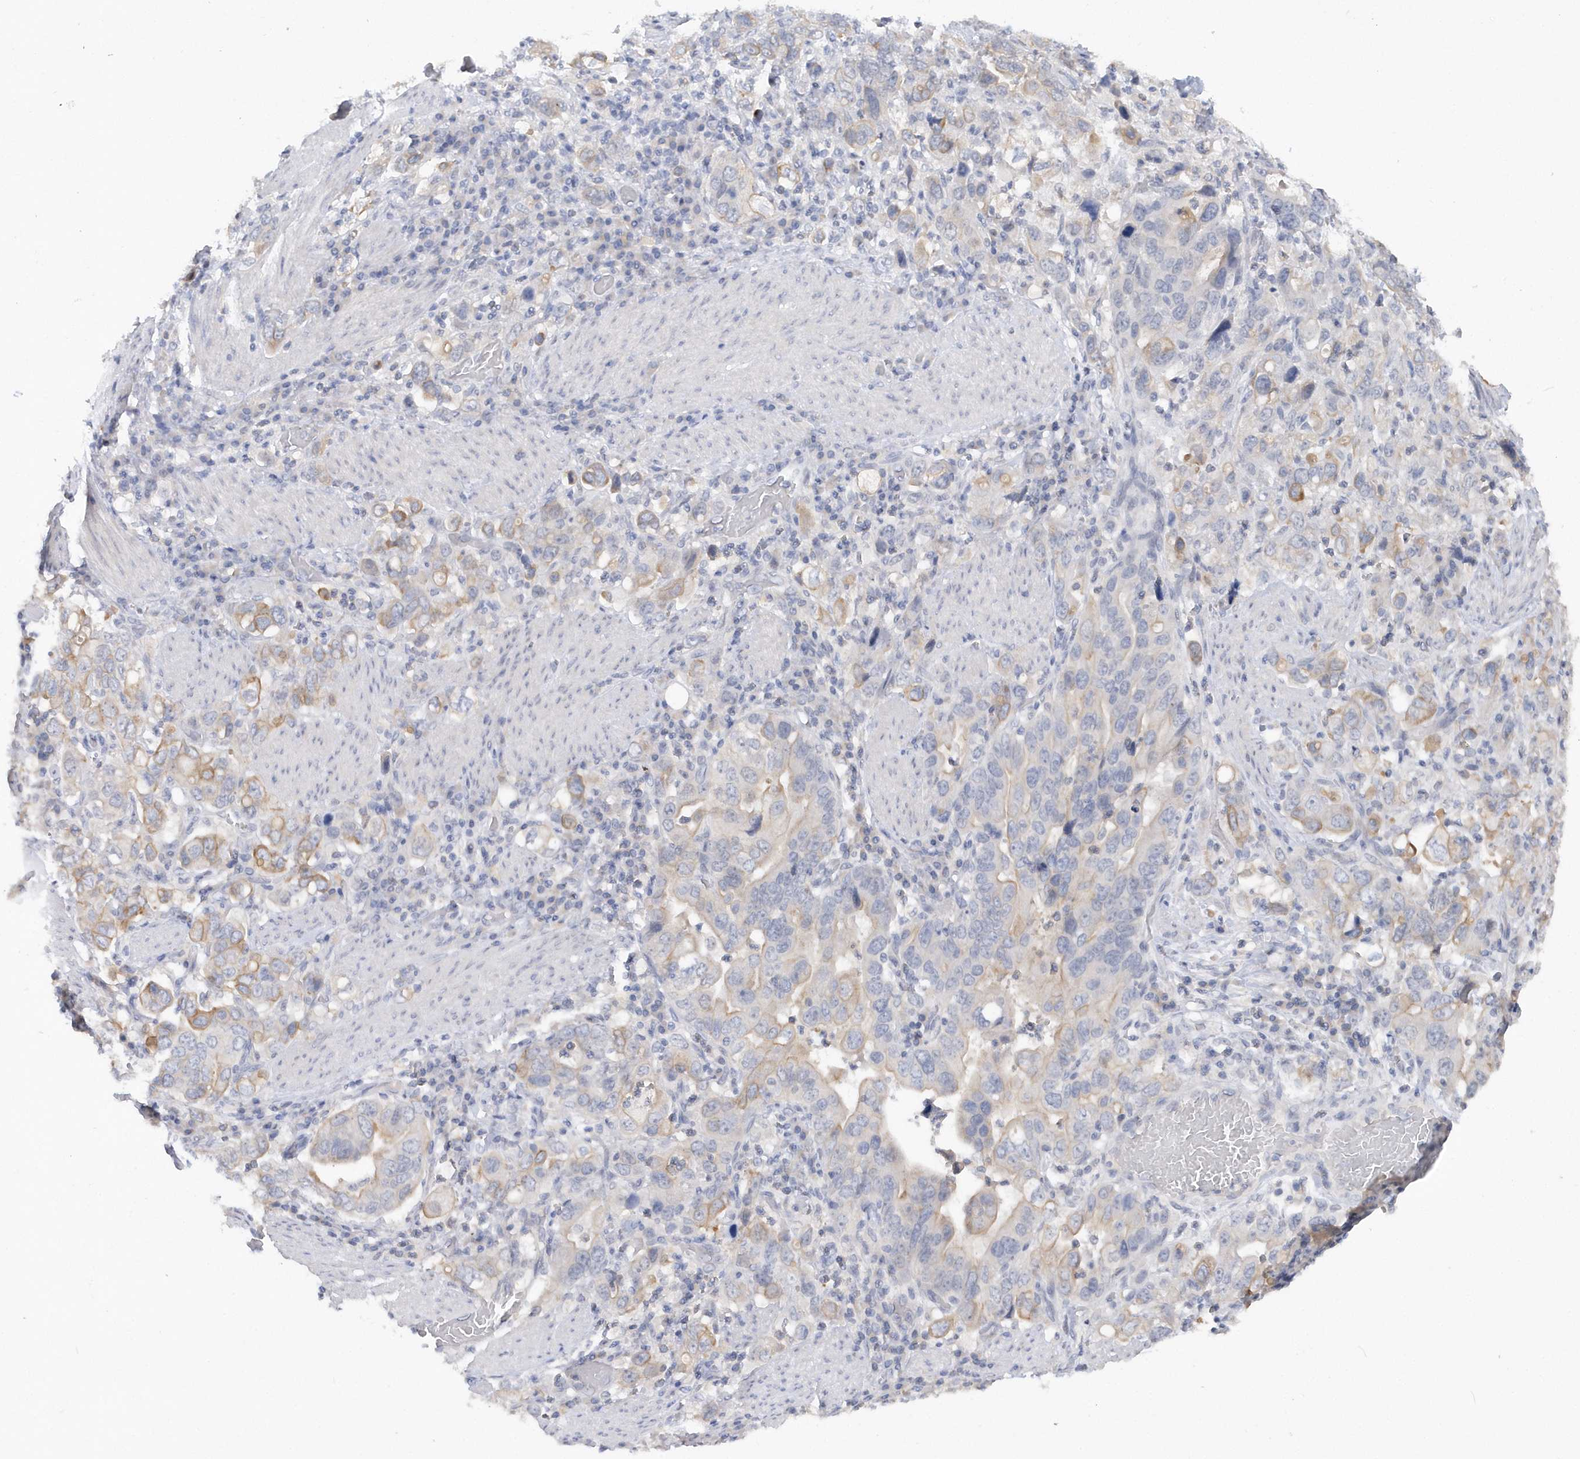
{"staining": {"intensity": "weak", "quantity": "<25%", "location": "cytoplasmic/membranous"}, "tissue": "stomach cancer", "cell_type": "Tumor cells", "image_type": "cancer", "snomed": [{"axis": "morphology", "description": "Adenocarcinoma, NOS"}, {"axis": "topography", "description": "Stomach, upper"}], "caption": "Tumor cells are negative for brown protein staining in adenocarcinoma (stomach). (DAB immunohistochemistry visualized using brightfield microscopy, high magnification).", "gene": "RPE", "patient": {"sex": "male", "age": 62}}